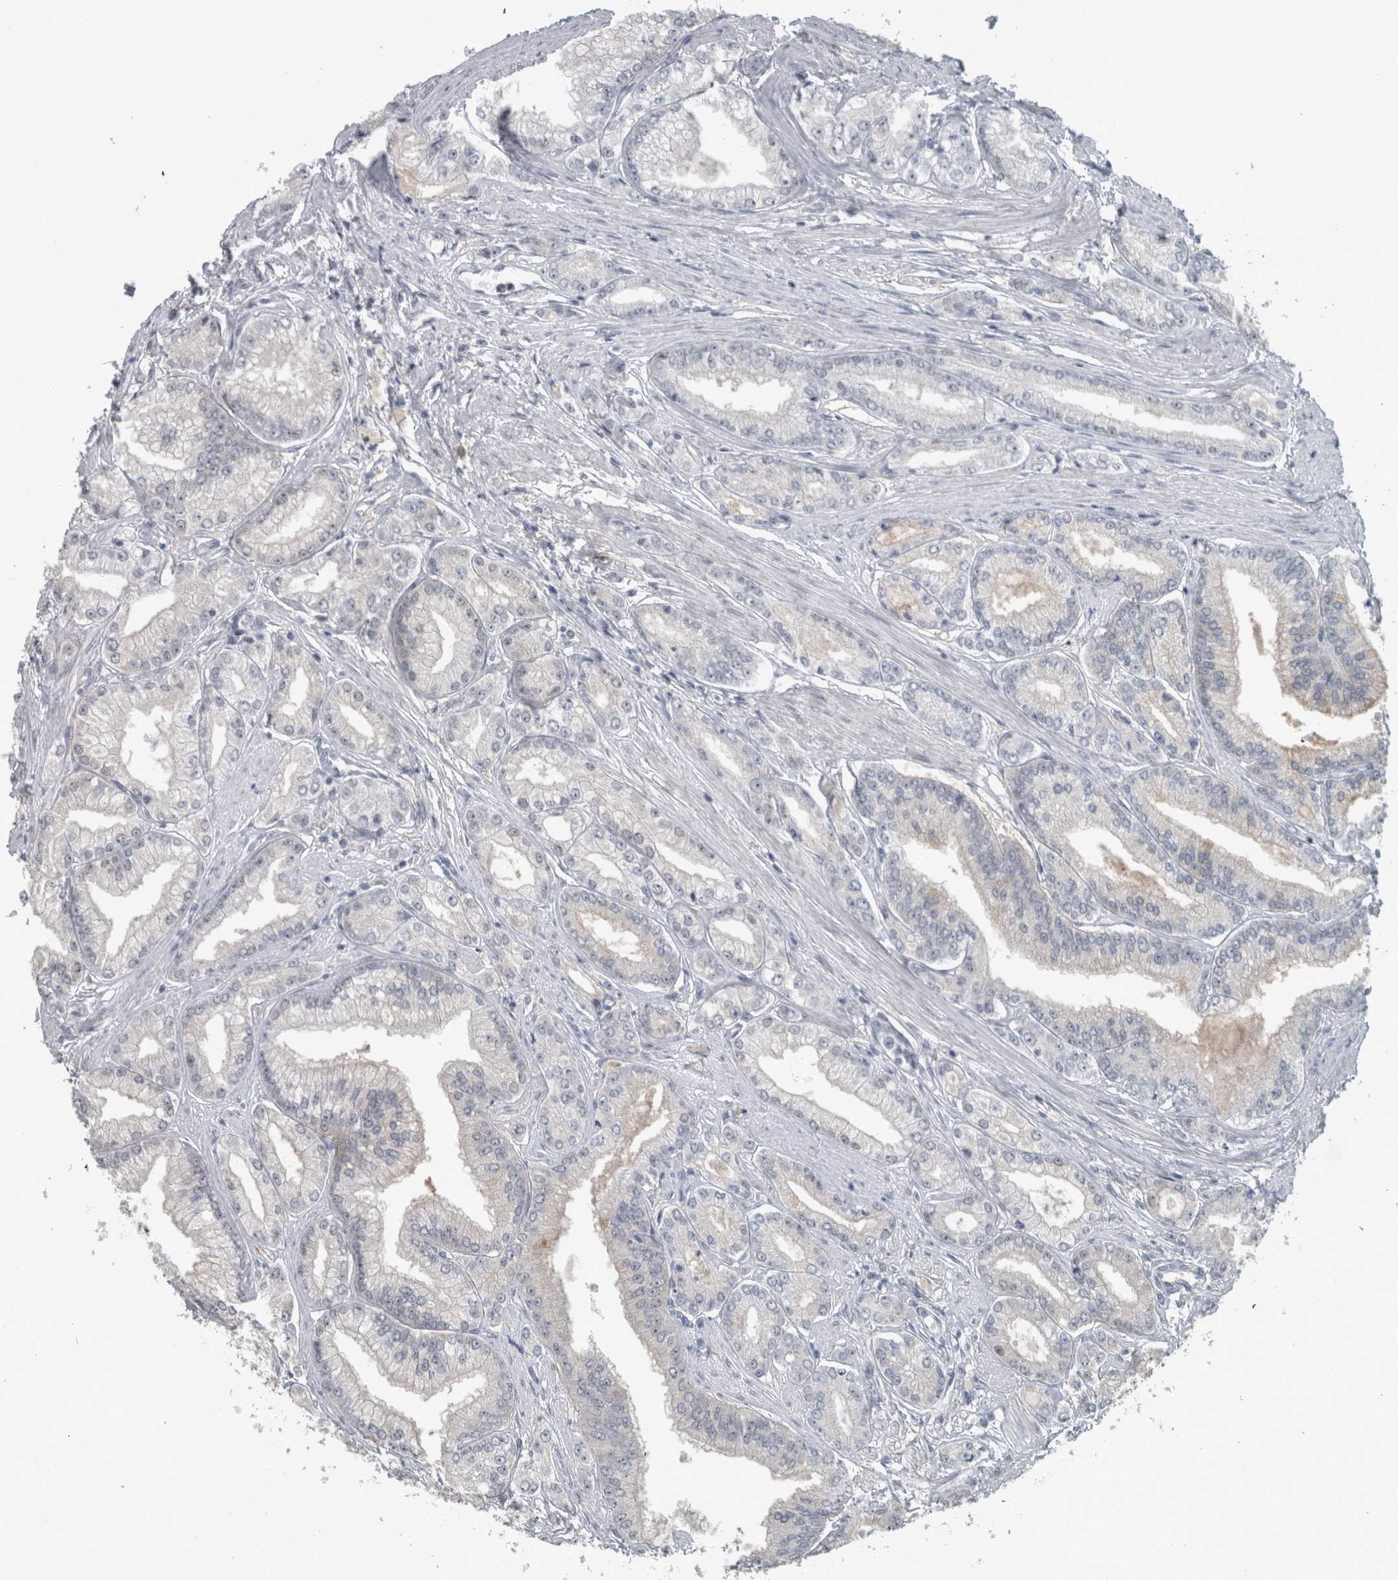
{"staining": {"intensity": "negative", "quantity": "none", "location": "none"}, "tissue": "prostate cancer", "cell_type": "Tumor cells", "image_type": "cancer", "snomed": [{"axis": "morphology", "description": "Adenocarcinoma, Low grade"}, {"axis": "topography", "description": "Prostate"}], "caption": "This is an immunohistochemistry (IHC) photomicrograph of human prostate adenocarcinoma (low-grade). There is no expression in tumor cells.", "gene": "ACSF2", "patient": {"sex": "male", "age": 52}}